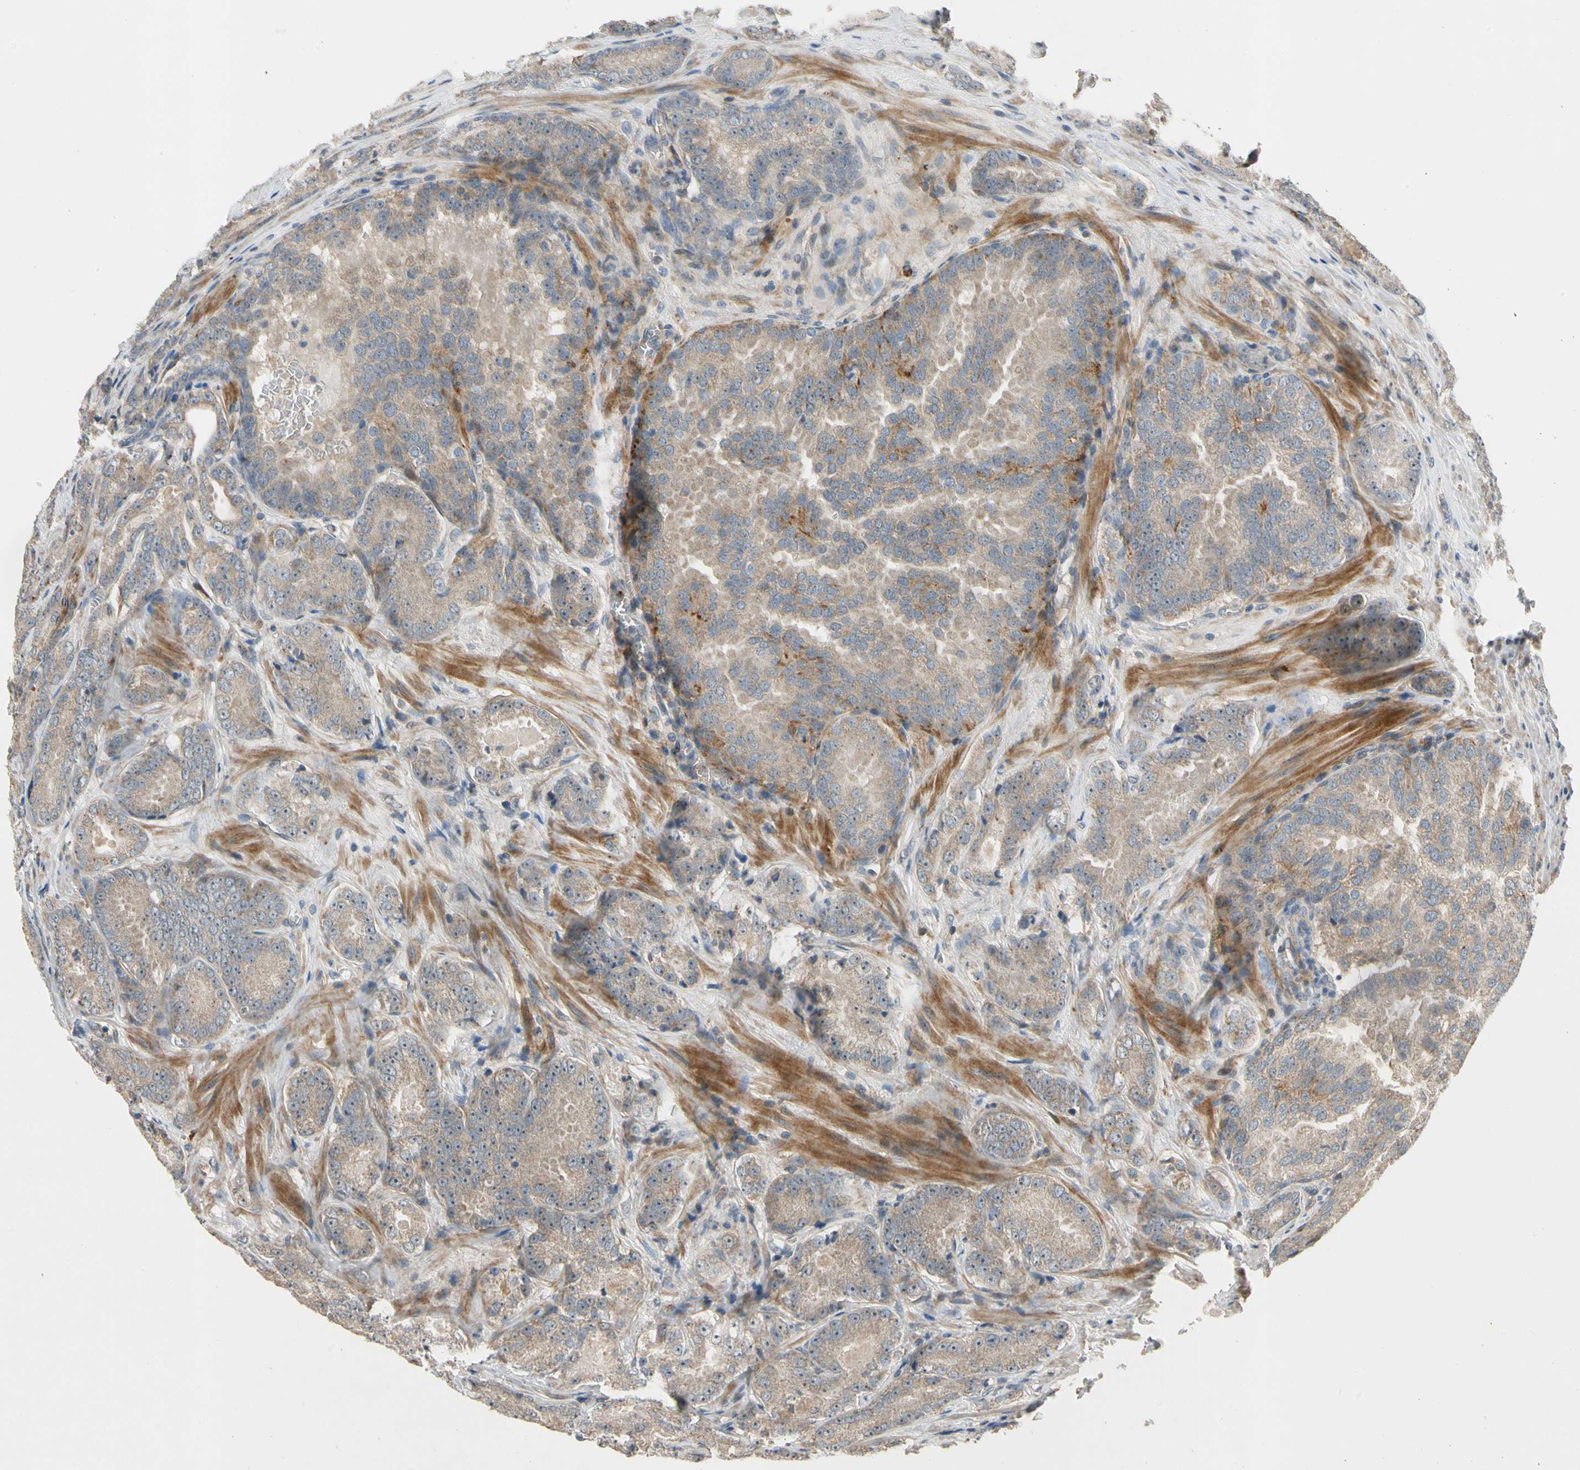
{"staining": {"intensity": "weak", "quantity": ">75%", "location": "cytoplasmic/membranous"}, "tissue": "prostate cancer", "cell_type": "Tumor cells", "image_type": "cancer", "snomed": [{"axis": "morphology", "description": "Adenocarcinoma, High grade"}, {"axis": "topography", "description": "Prostate"}], "caption": "Tumor cells exhibit weak cytoplasmic/membranous positivity in approximately >75% of cells in high-grade adenocarcinoma (prostate). Nuclei are stained in blue.", "gene": "MST1R", "patient": {"sex": "male", "age": 64}}